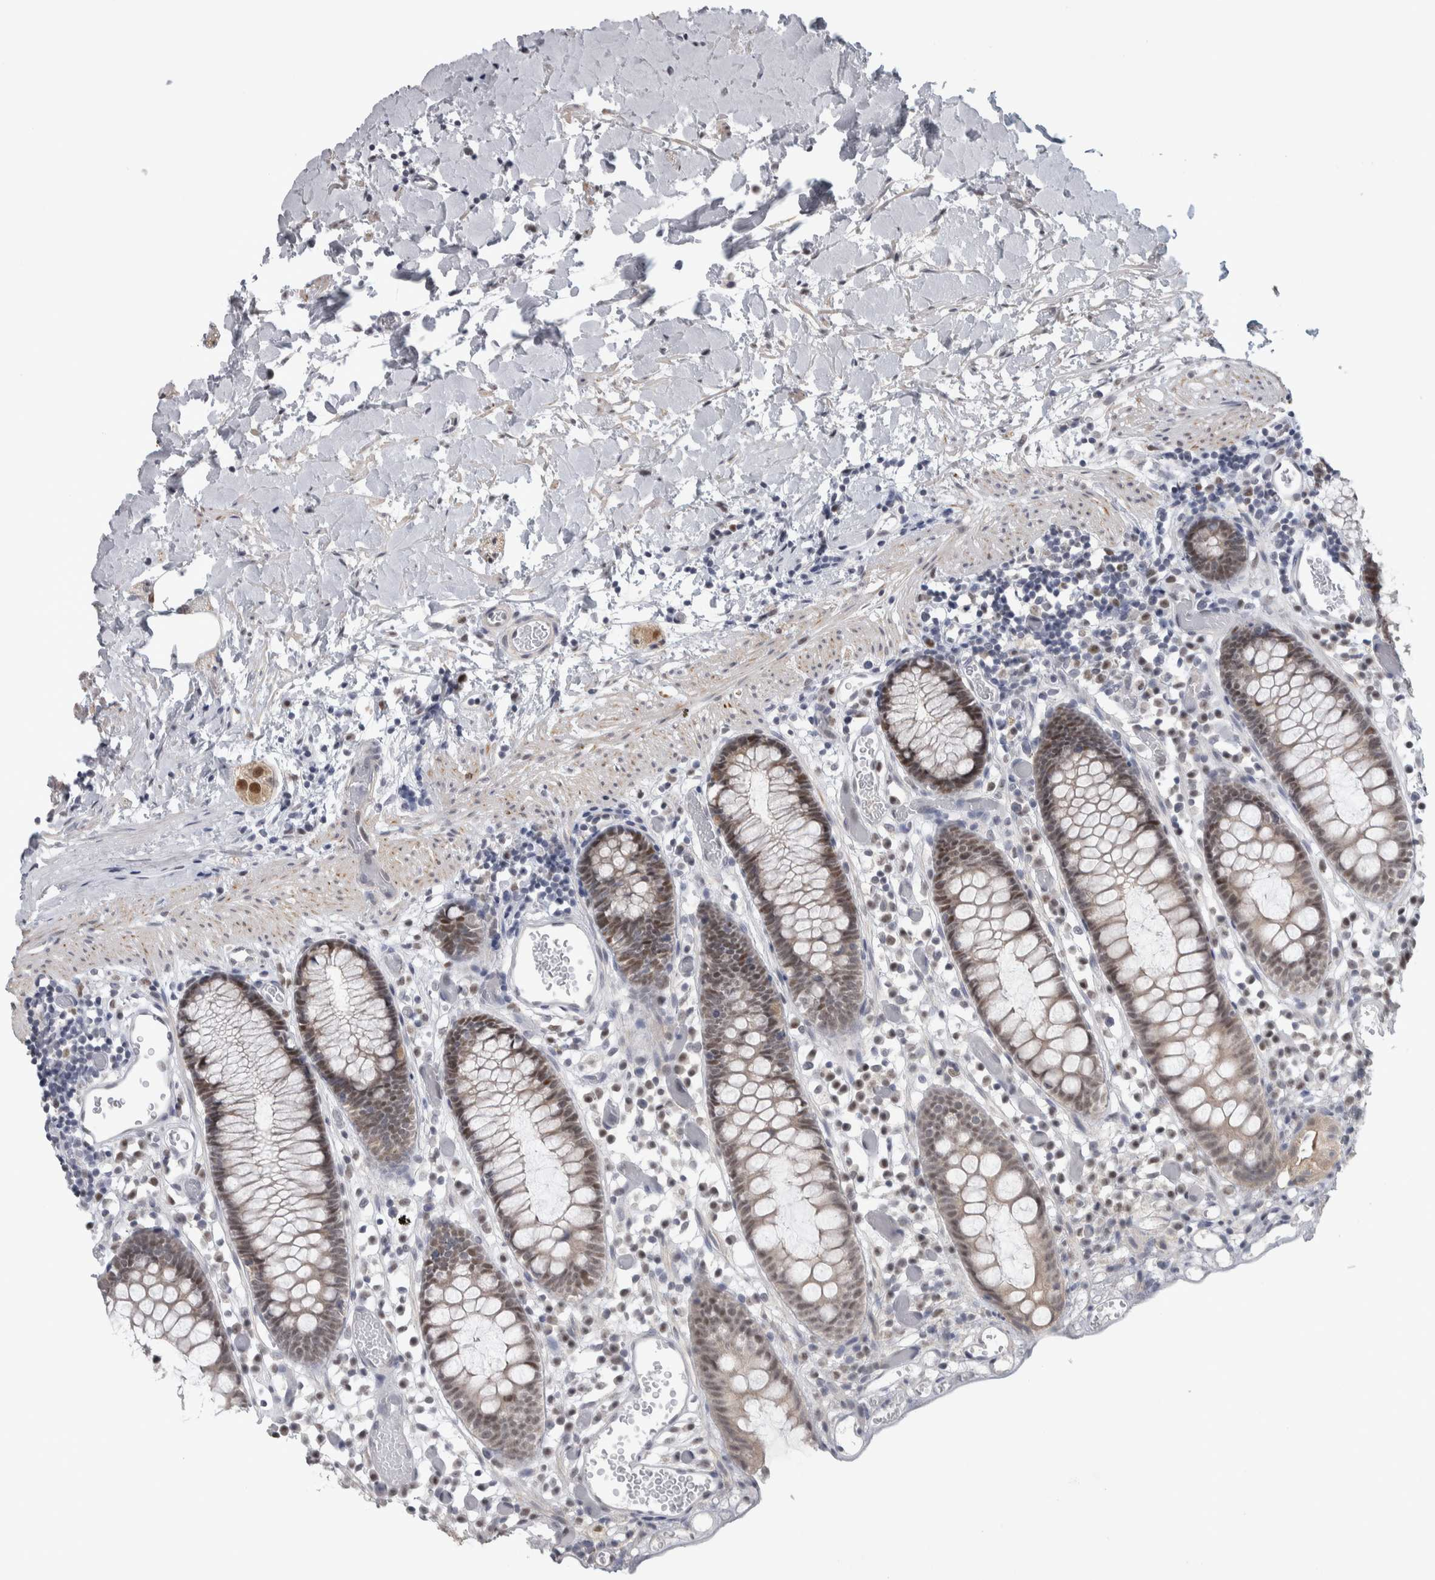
{"staining": {"intensity": "negative", "quantity": "none", "location": "none"}, "tissue": "colon", "cell_type": "Endothelial cells", "image_type": "normal", "snomed": [{"axis": "morphology", "description": "Normal tissue, NOS"}, {"axis": "topography", "description": "Colon"}], "caption": "Protein analysis of normal colon displays no significant positivity in endothelial cells.", "gene": "HEXIM2", "patient": {"sex": "male", "age": 14}}